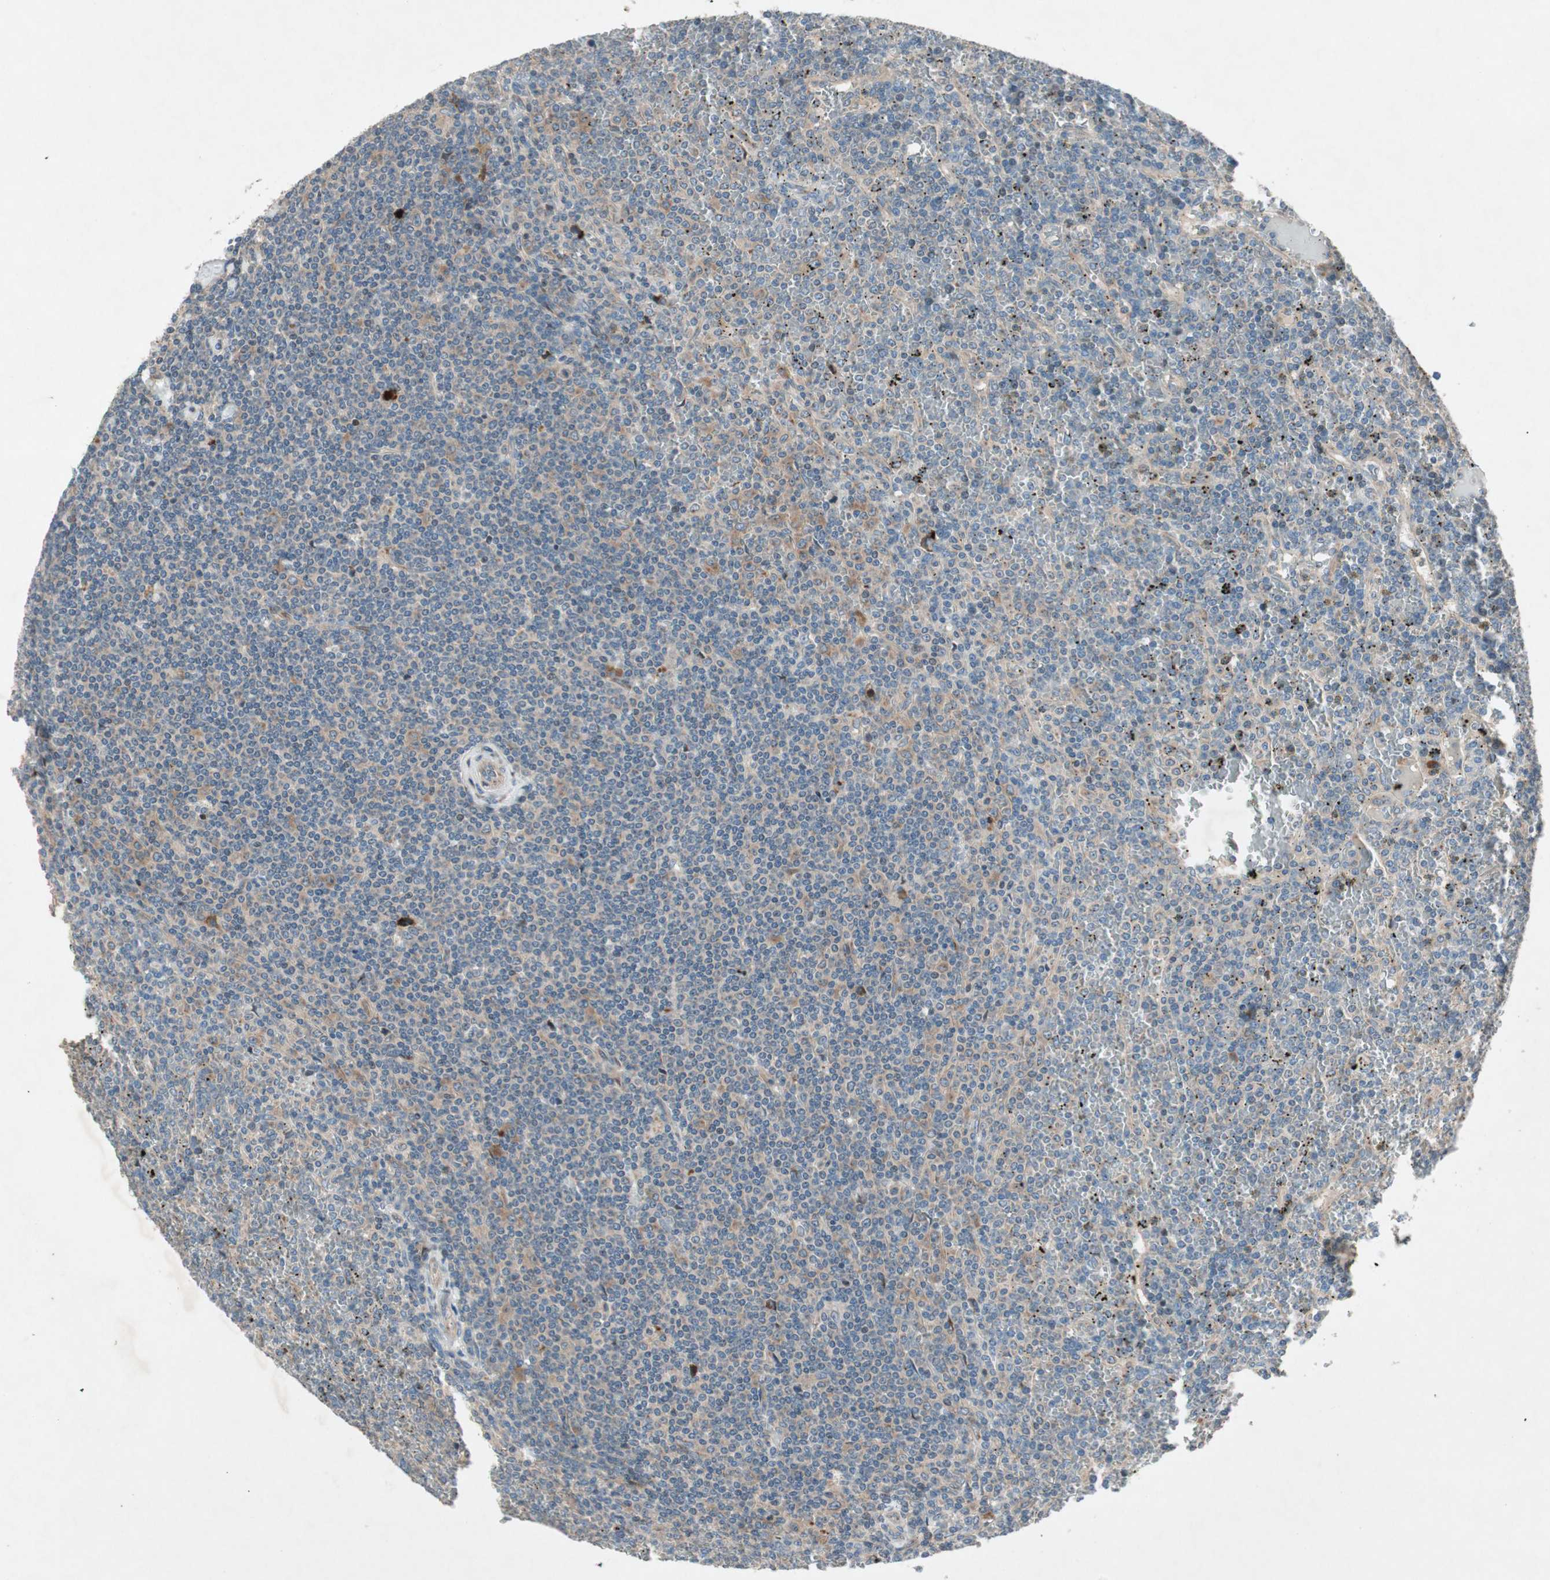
{"staining": {"intensity": "weak", "quantity": "25%-75%", "location": "cytoplasmic/membranous"}, "tissue": "lymphoma", "cell_type": "Tumor cells", "image_type": "cancer", "snomed": [{"axis": "morphology", "description": "Malignant lymphoma, non-Hodgkin's type, Low grade"}, {"axis": "topography", "description": "Spleen"}], "caption": "Immunohistochemical staining of human lymphoma displays low levels of weak cytoplasmic/membranous positivity in about 25%-75% of tumor cells.", "gene": "APOO", "patient": {"sex": "female", "age": 19}}